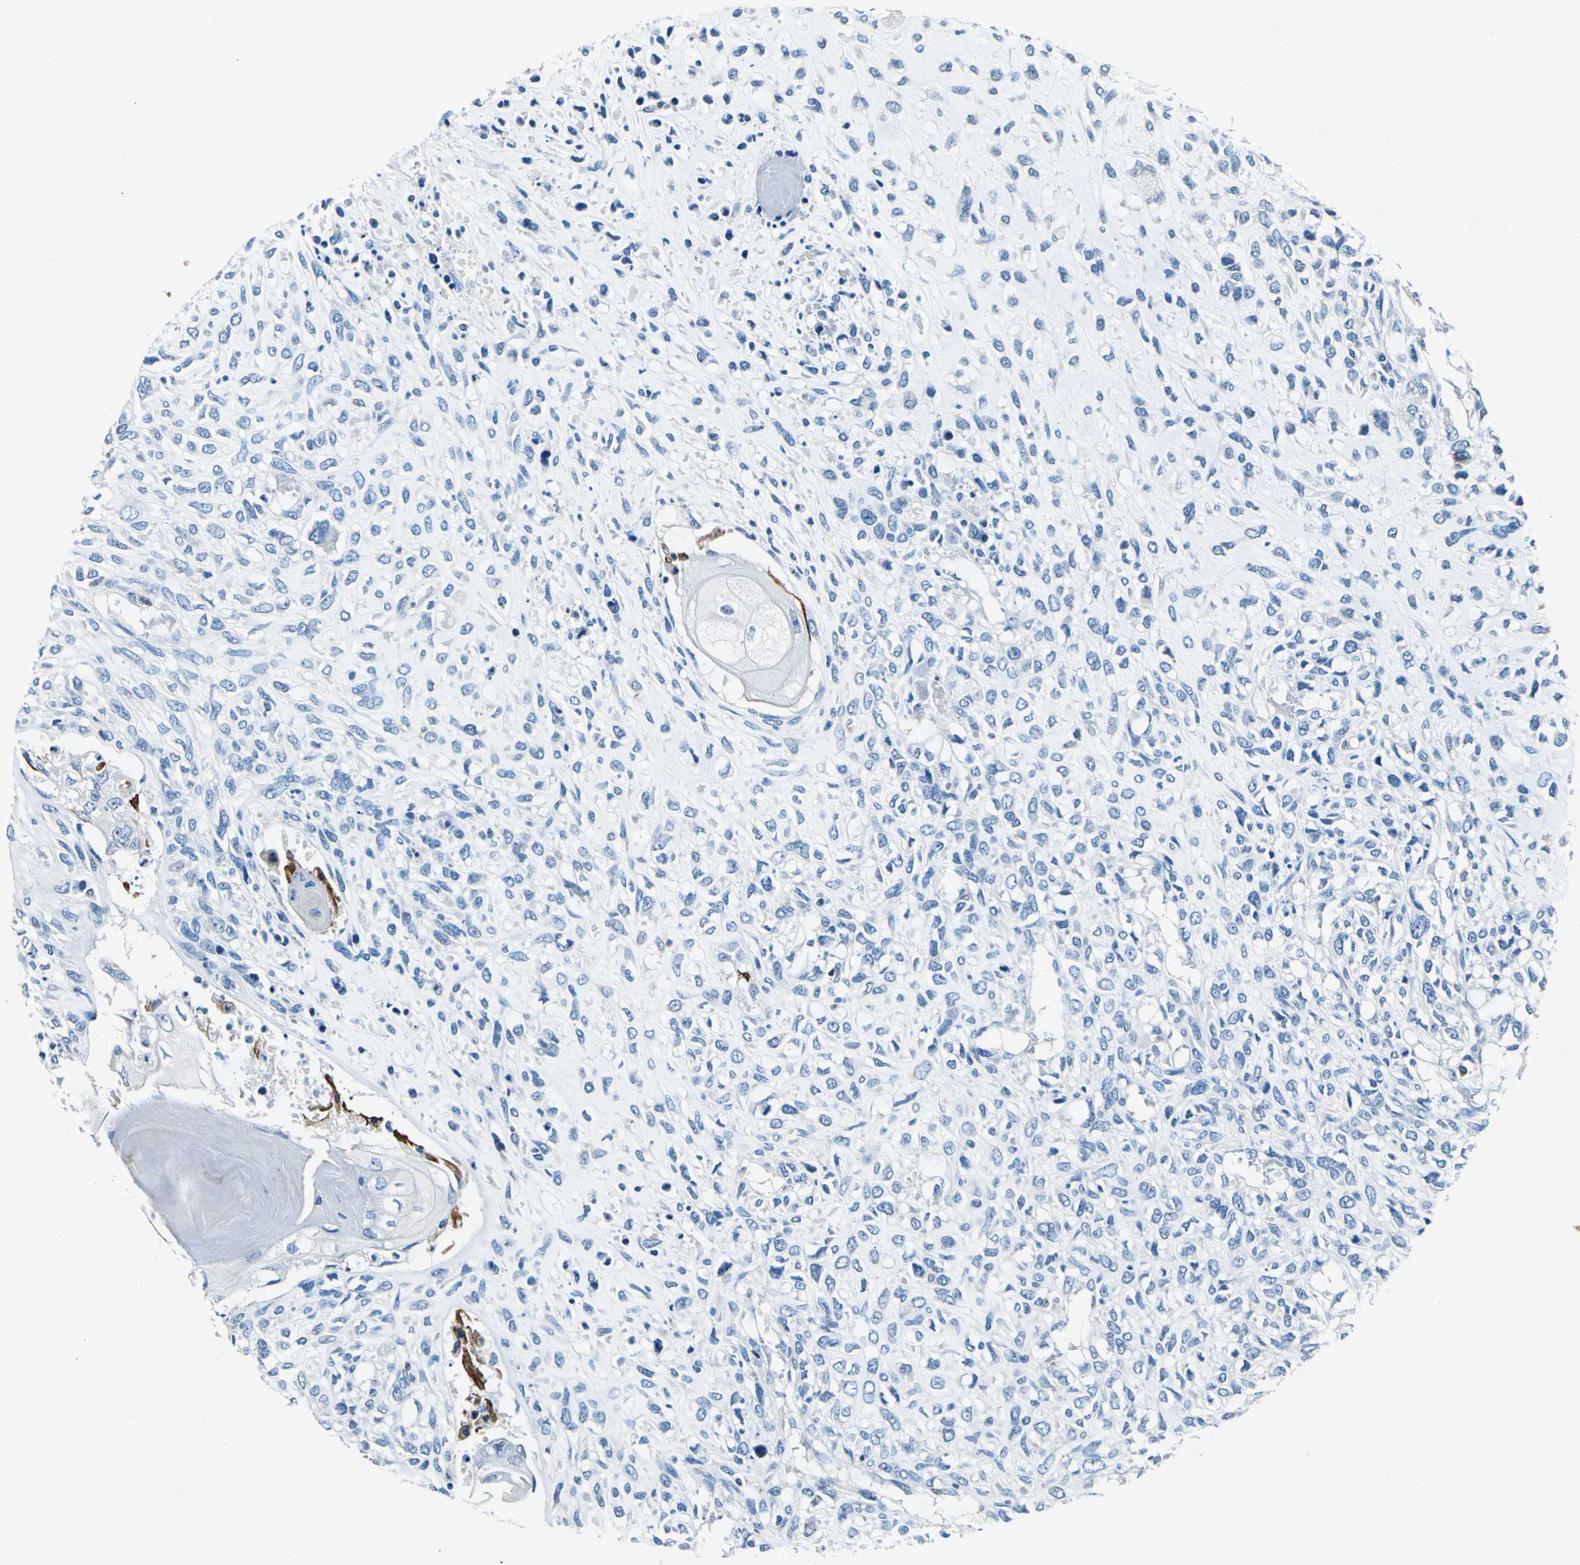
{"staining": {"intensity": "negative", "quantity": "none", "location": "none"}, "tissue": "head and neck cancer", "cell_type": "Tumor cells", "image_type": "cancer", "snomed": [{"axis": "morphology", "description": "Necrosis, NOS"}, {"axis": "morphology", "description": "Neoplasm, malignant, NOS"}, {"axis": "topography", "description": "Salivary gland"}, {"axis": "topography", "description": "Head-Neck"}], "caption": "DAB (3,3'-diaminobenzidine) immunohistochemical staining of human neoplasm (malignant) (head and neck) exhibits no significant positivity in tumor cells. (DAB (3,3'-diaminobenzidine) immunohistochemistry (IHC) with hematoxylin counter stain).", "gene": "RPS13", "patient": {"sex": "male", "age": 43}}